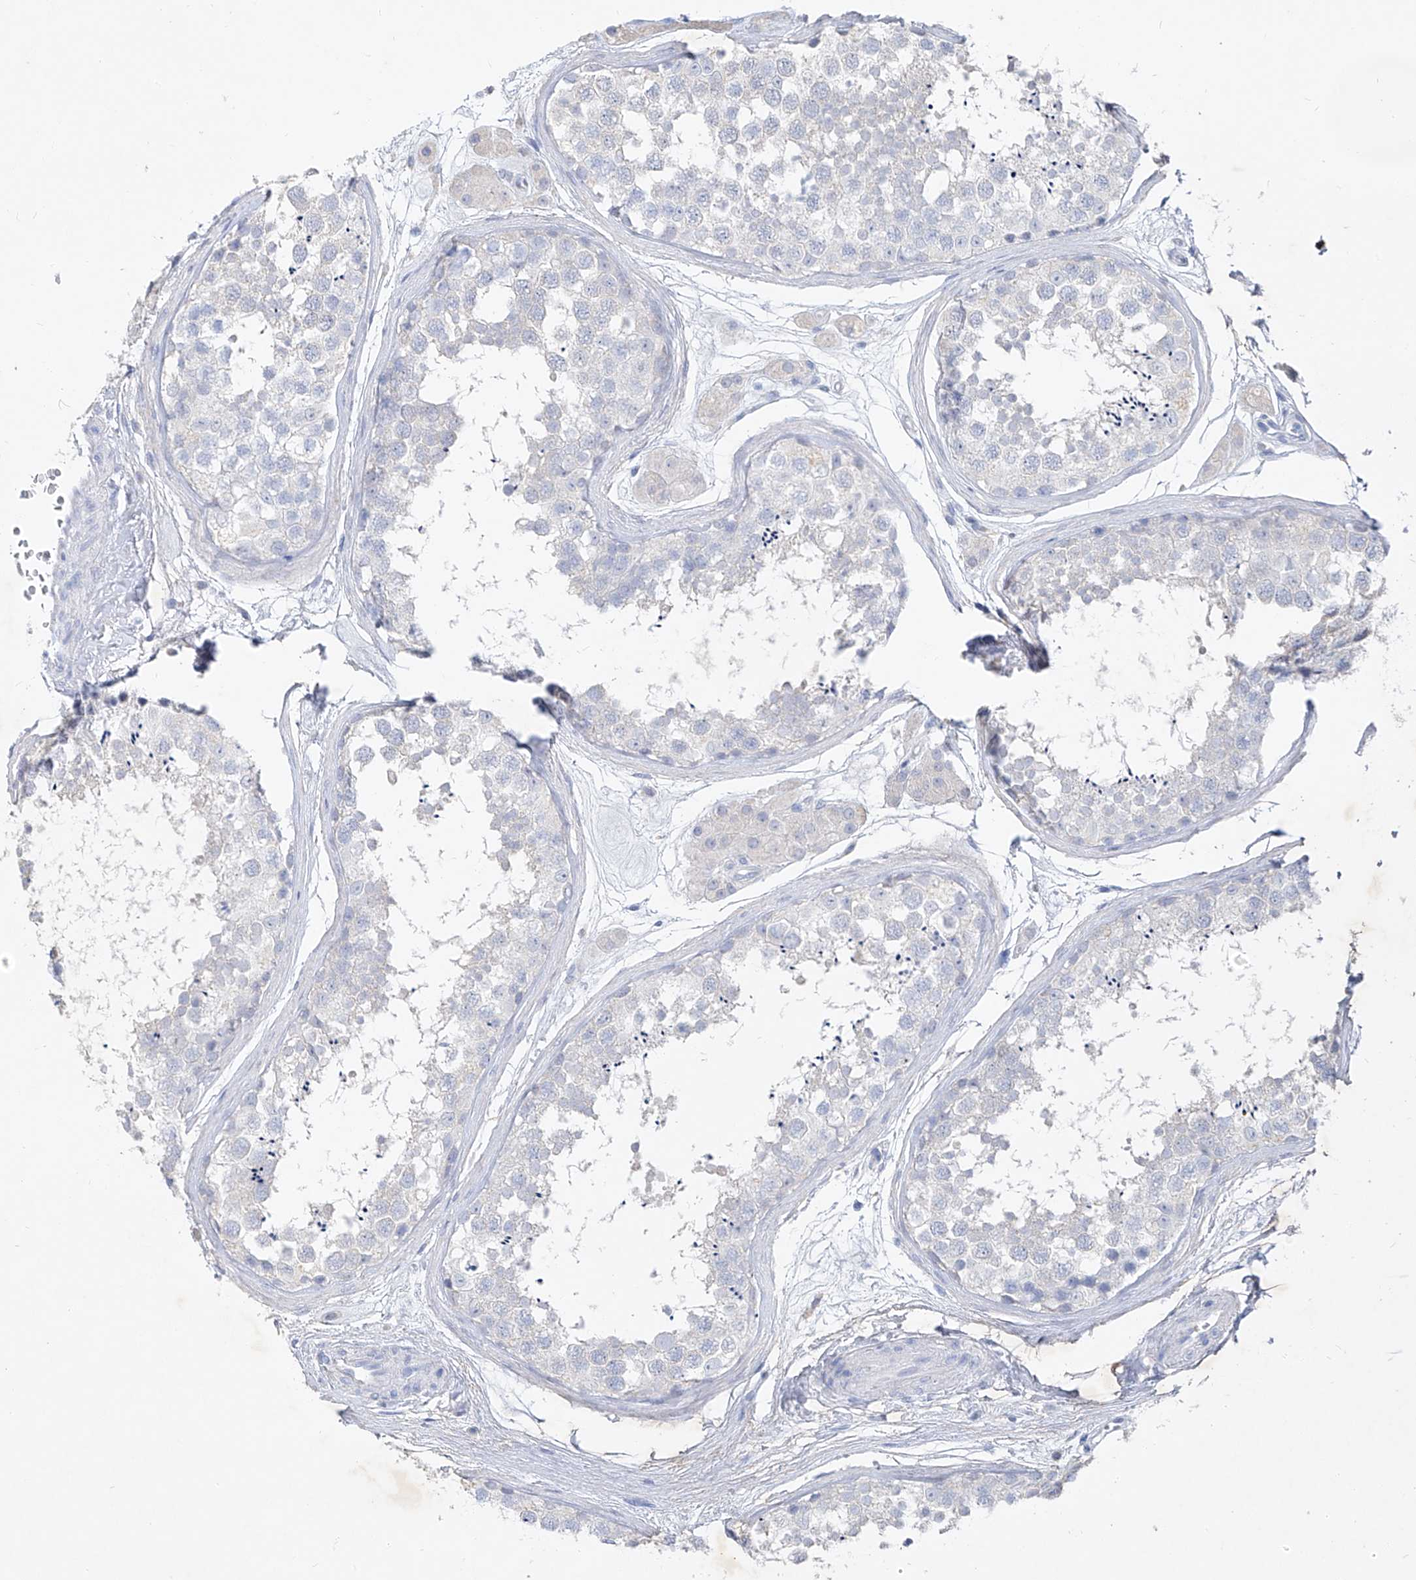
{"staining": {"intensity": "negative", "quantity": "none", "location": "none"}, "tissue": "testis", "cell_type": "Cells in seminiferous ducts", "image_type": "normal", "snomed": [{"axis": "morphology", "description": "Normal tissue, NOS"}, {"axis": "topography", "description": "Testis"}], "caption": "Cells in seminiferous ducts show no significant expression in normal testis.", "gene": "FRS3", "patient": {"sex": "male", "age": 56}}